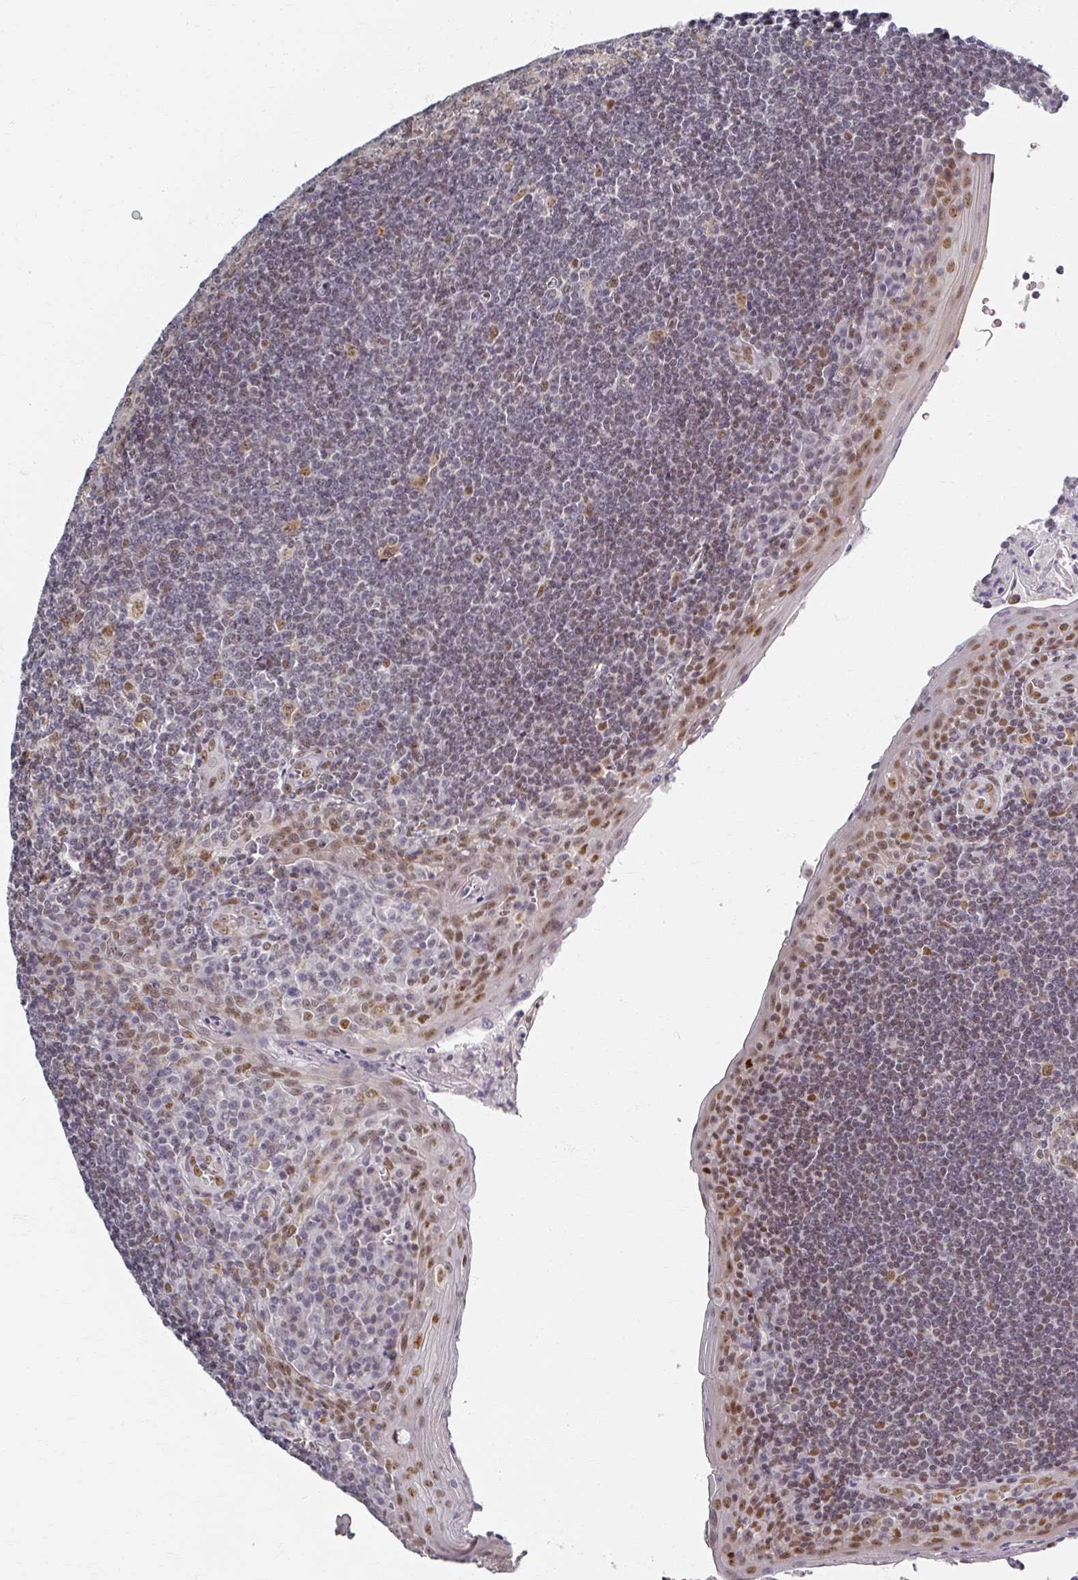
{"staining": {"intensity": "moderate", "quantity": "25%-75%", "location": "nuclear"}, "tissue": "tonsil", "cell_type": "Germinal center cells", "image_type": "normal", "snomed": [{"axis": "morphology", "description": "Normal tissue, NOS"}, {"axis": "topography", "description": "Tonsil"}], "caption": "High-magnification brightfield microscopy of normal tonsil stained with DAB (brown) and counterstained with hematoxylin (blue). germinal center cells exhibit moderate nuclear positivity is present in about25%-75% of cells.", "gene": "RIPOR3", "patient": {"sex": "male", "age": 27}}